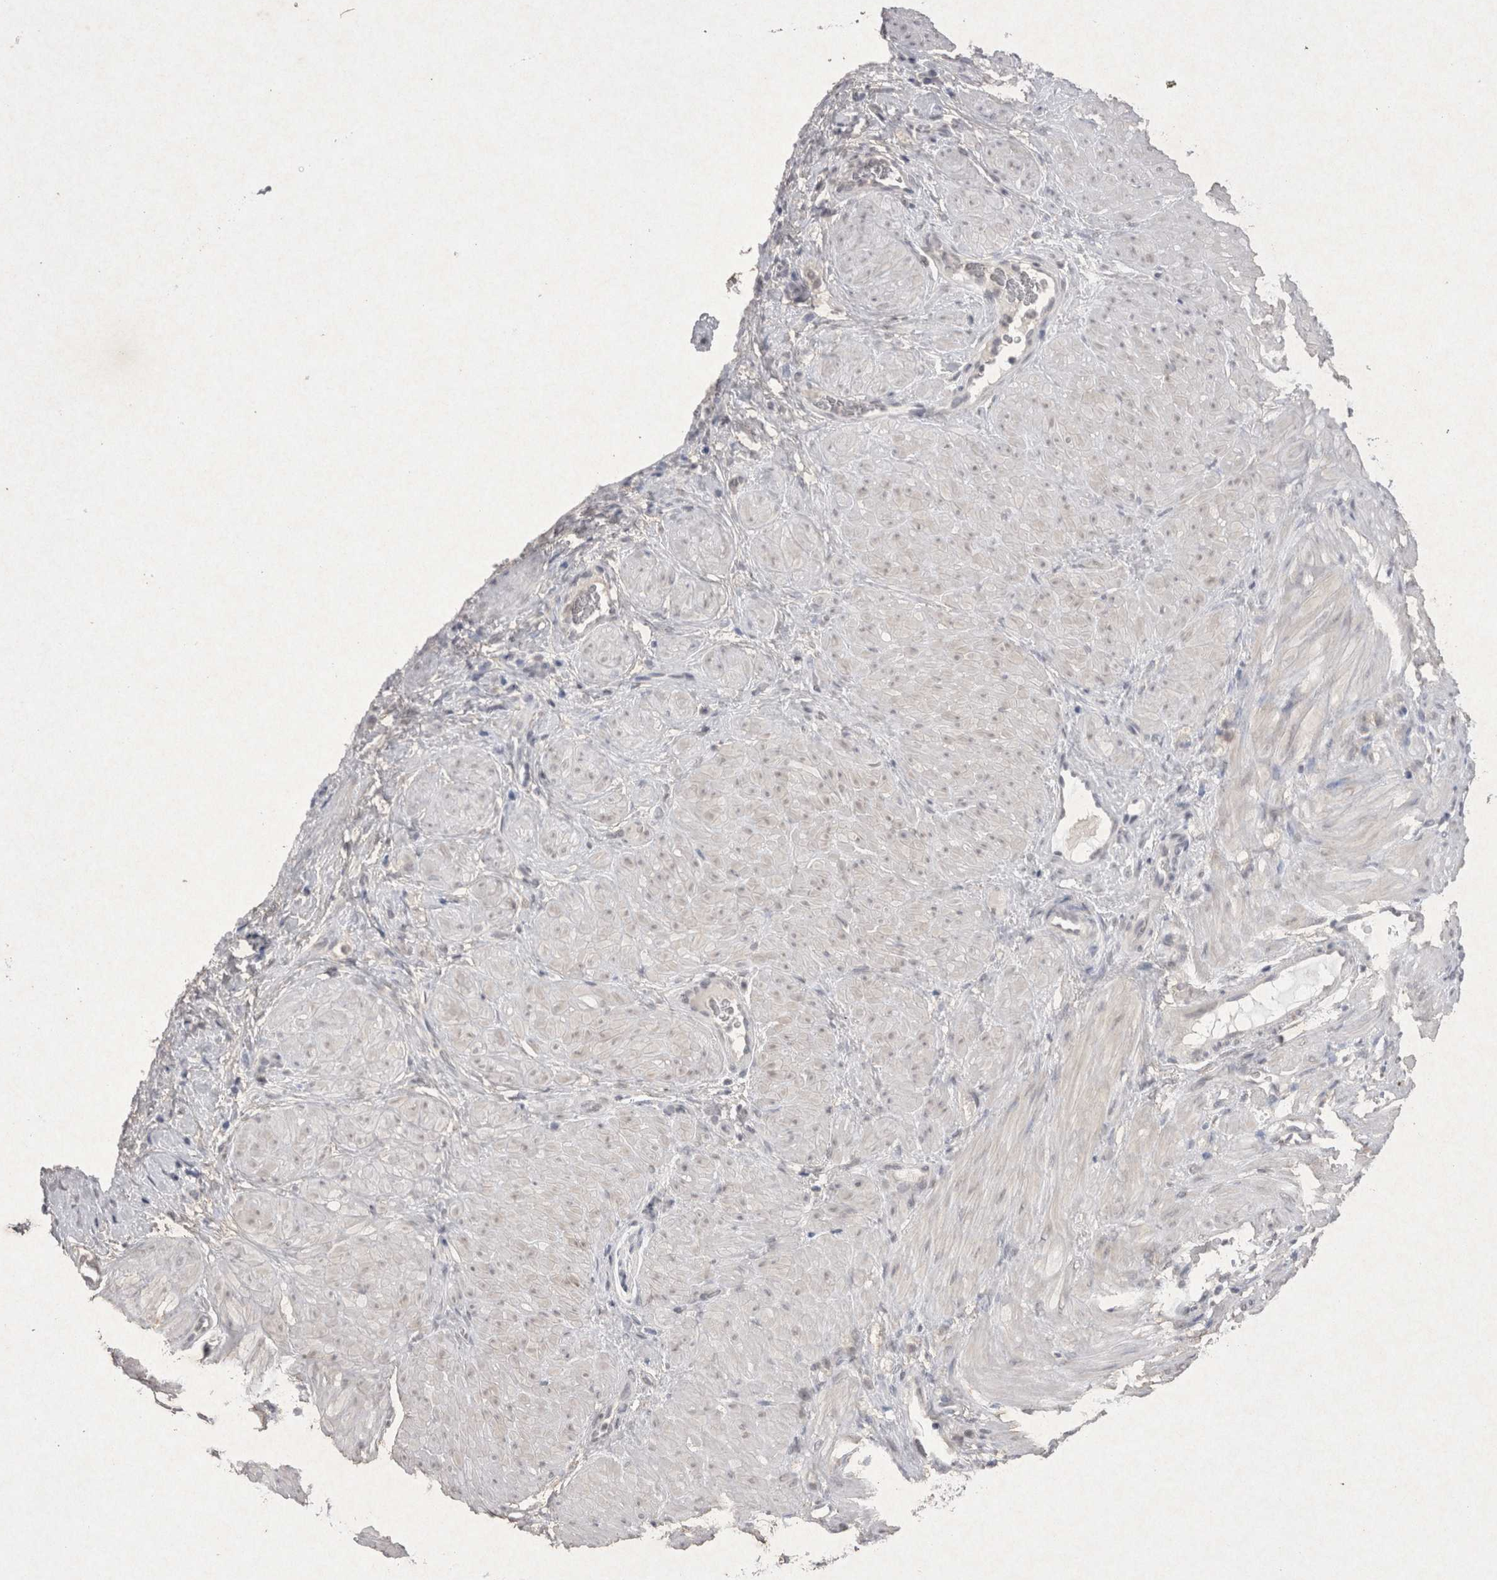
{"staining": {"intensity": "negative", "quantity": "none", "location": "none"}, "tissue": "stomach cancer", "cell_type": "Tumor cells", "image_type": "cancer", "snomed": [{"axis": "morphology", "description": "Adenocarcinoma, NOS"}, {"axis": "topography", "description": "Stomach"}], "caption": "Immunohistochemical staining of adenocarcinoma (stomach) shows no significant positivity in tumor cells.", "gene": "LYVE1", "patient": {"sex": "male", "age": 82}}